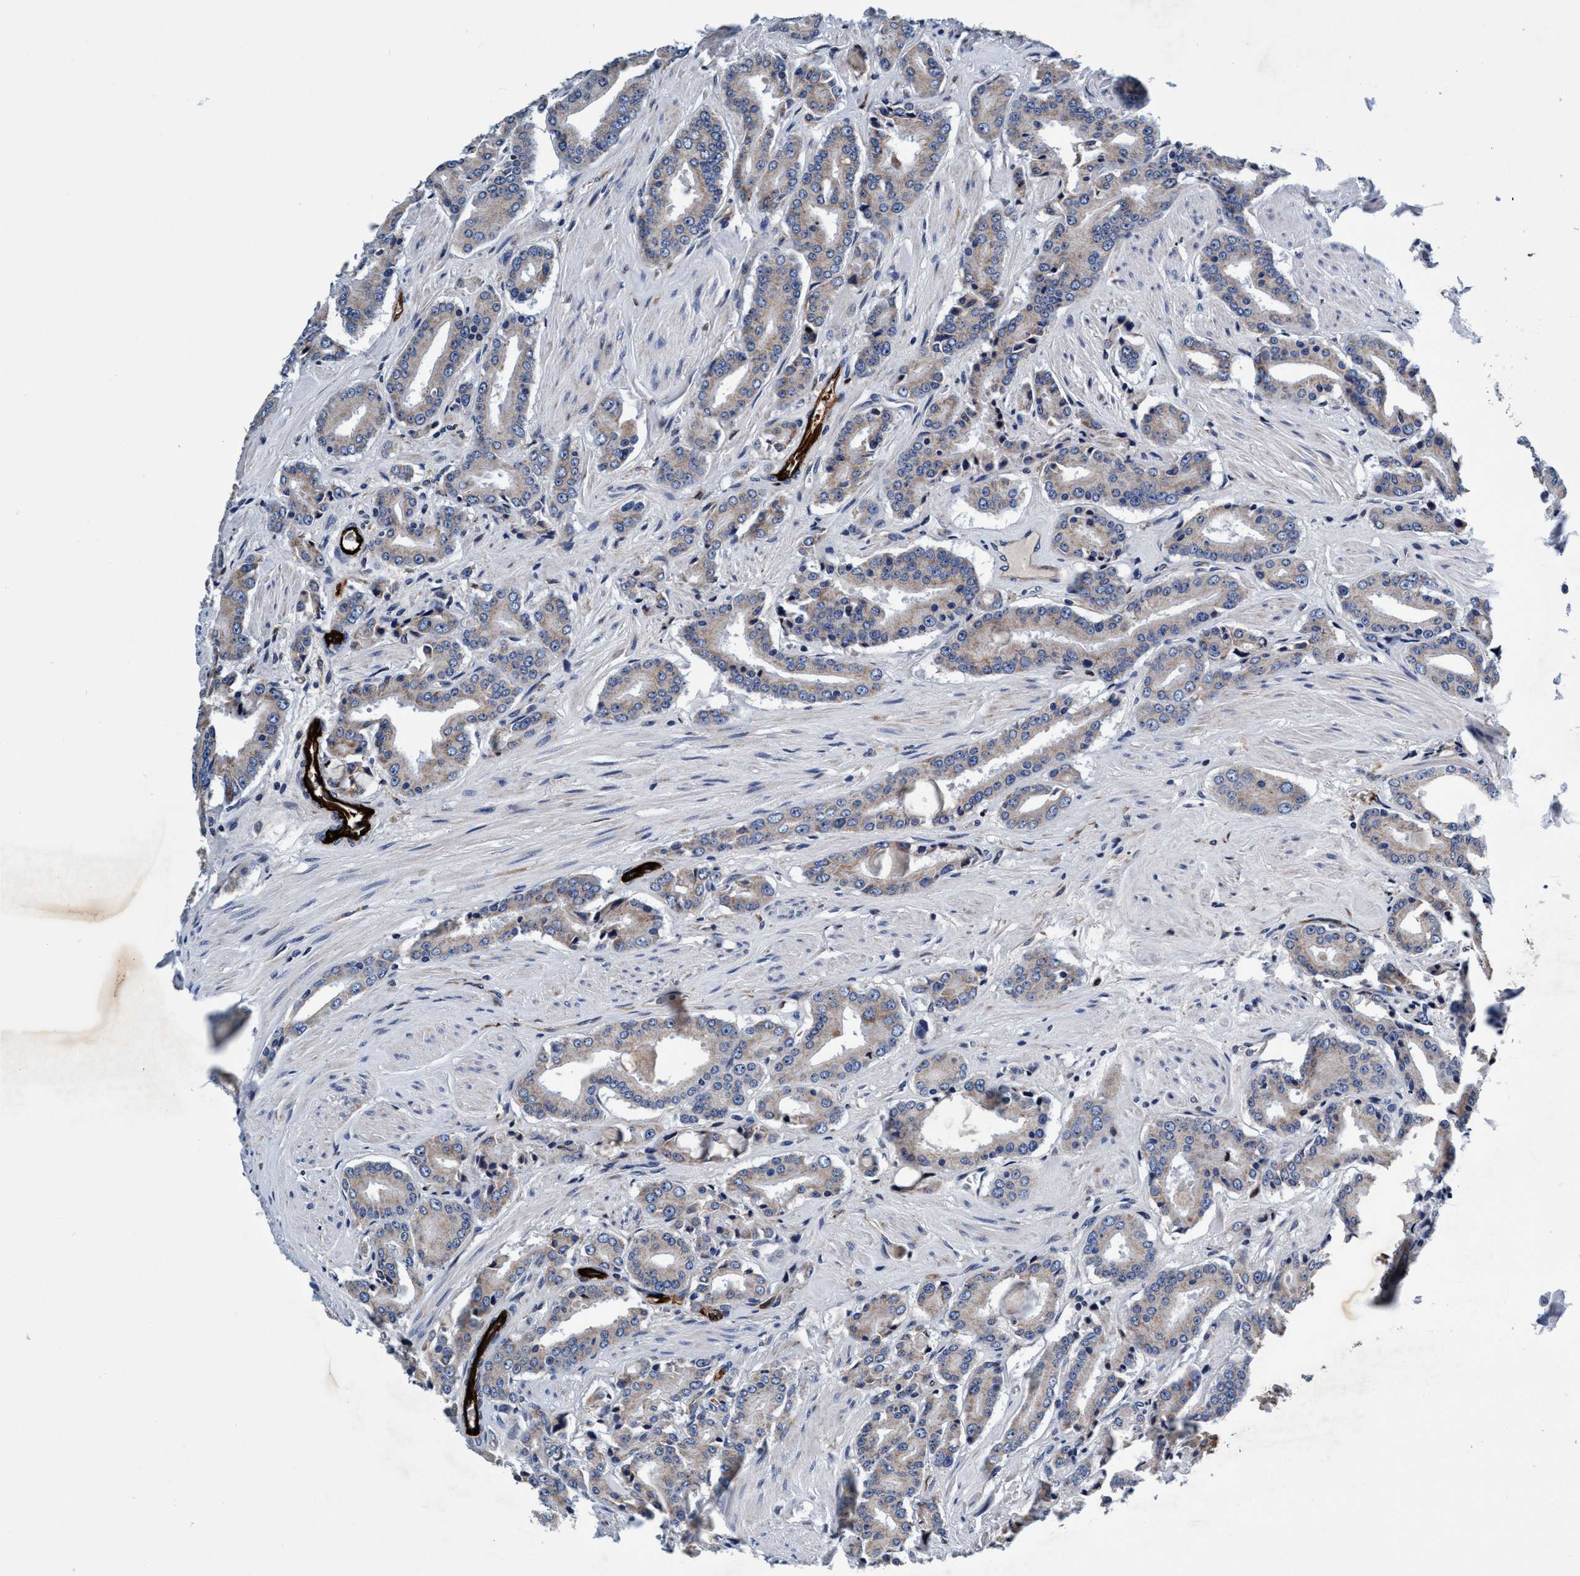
{"staining": {"intensity": "weak", "quantity": "<25%", "location": "cytoplasmic/membranous"}, "tissue": "prostate cancer", "cell_type": "Tumor cells", "image_type": "cancer", "snomed": [{"axis": "morphology", "description": "Adenocarcinoma, High grade"}, {"axis": "topography", "description": "Prostate"}], "caption": "The immunohistochemistry (IHC) histopathology image has no significant staining in tumor cells of prostate high-grade adenocarcinoma tissue.", "gene": "UBALD2", "patient": {"sex": "male", "age": 71}}